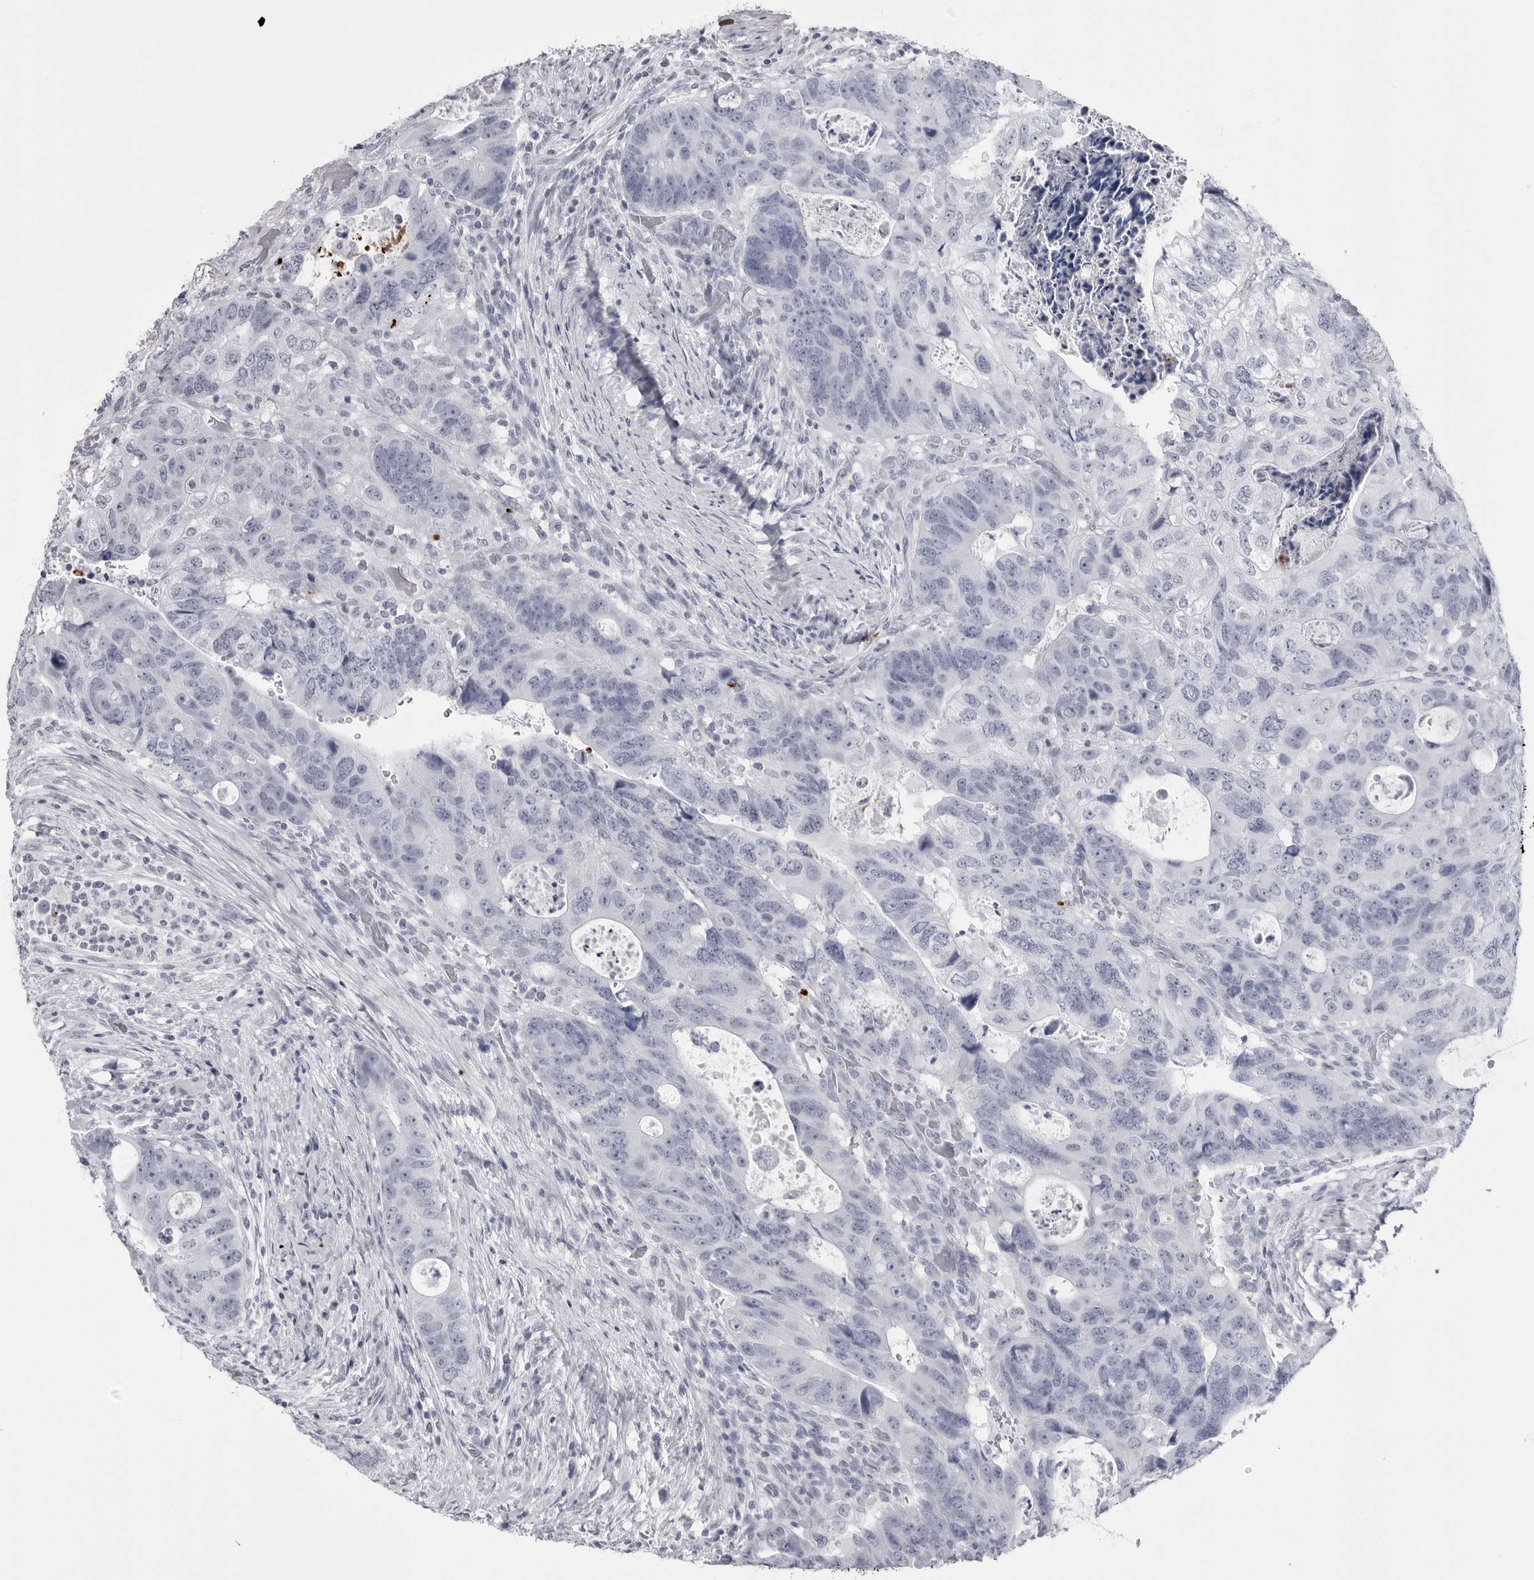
{"staining": {"intensity": "negative", "quantity": "none", "location": "none"}, "tissue": "colorectal cancer", "cell_type": "Tumor cells", "image_type": "cancer", "snomed": [{"axis": "morphology", "description": "Adenocarcinoma, NOS"}, {"axis": "topography", "description": "Rectum"}], "caption": "Immunohistochemistry of human colorectal cancer (adenocarcinoma) exhibits no staining in tumor cells.", "gene": "COL26A1", "patient": {"sex": "male", "age": 59}}